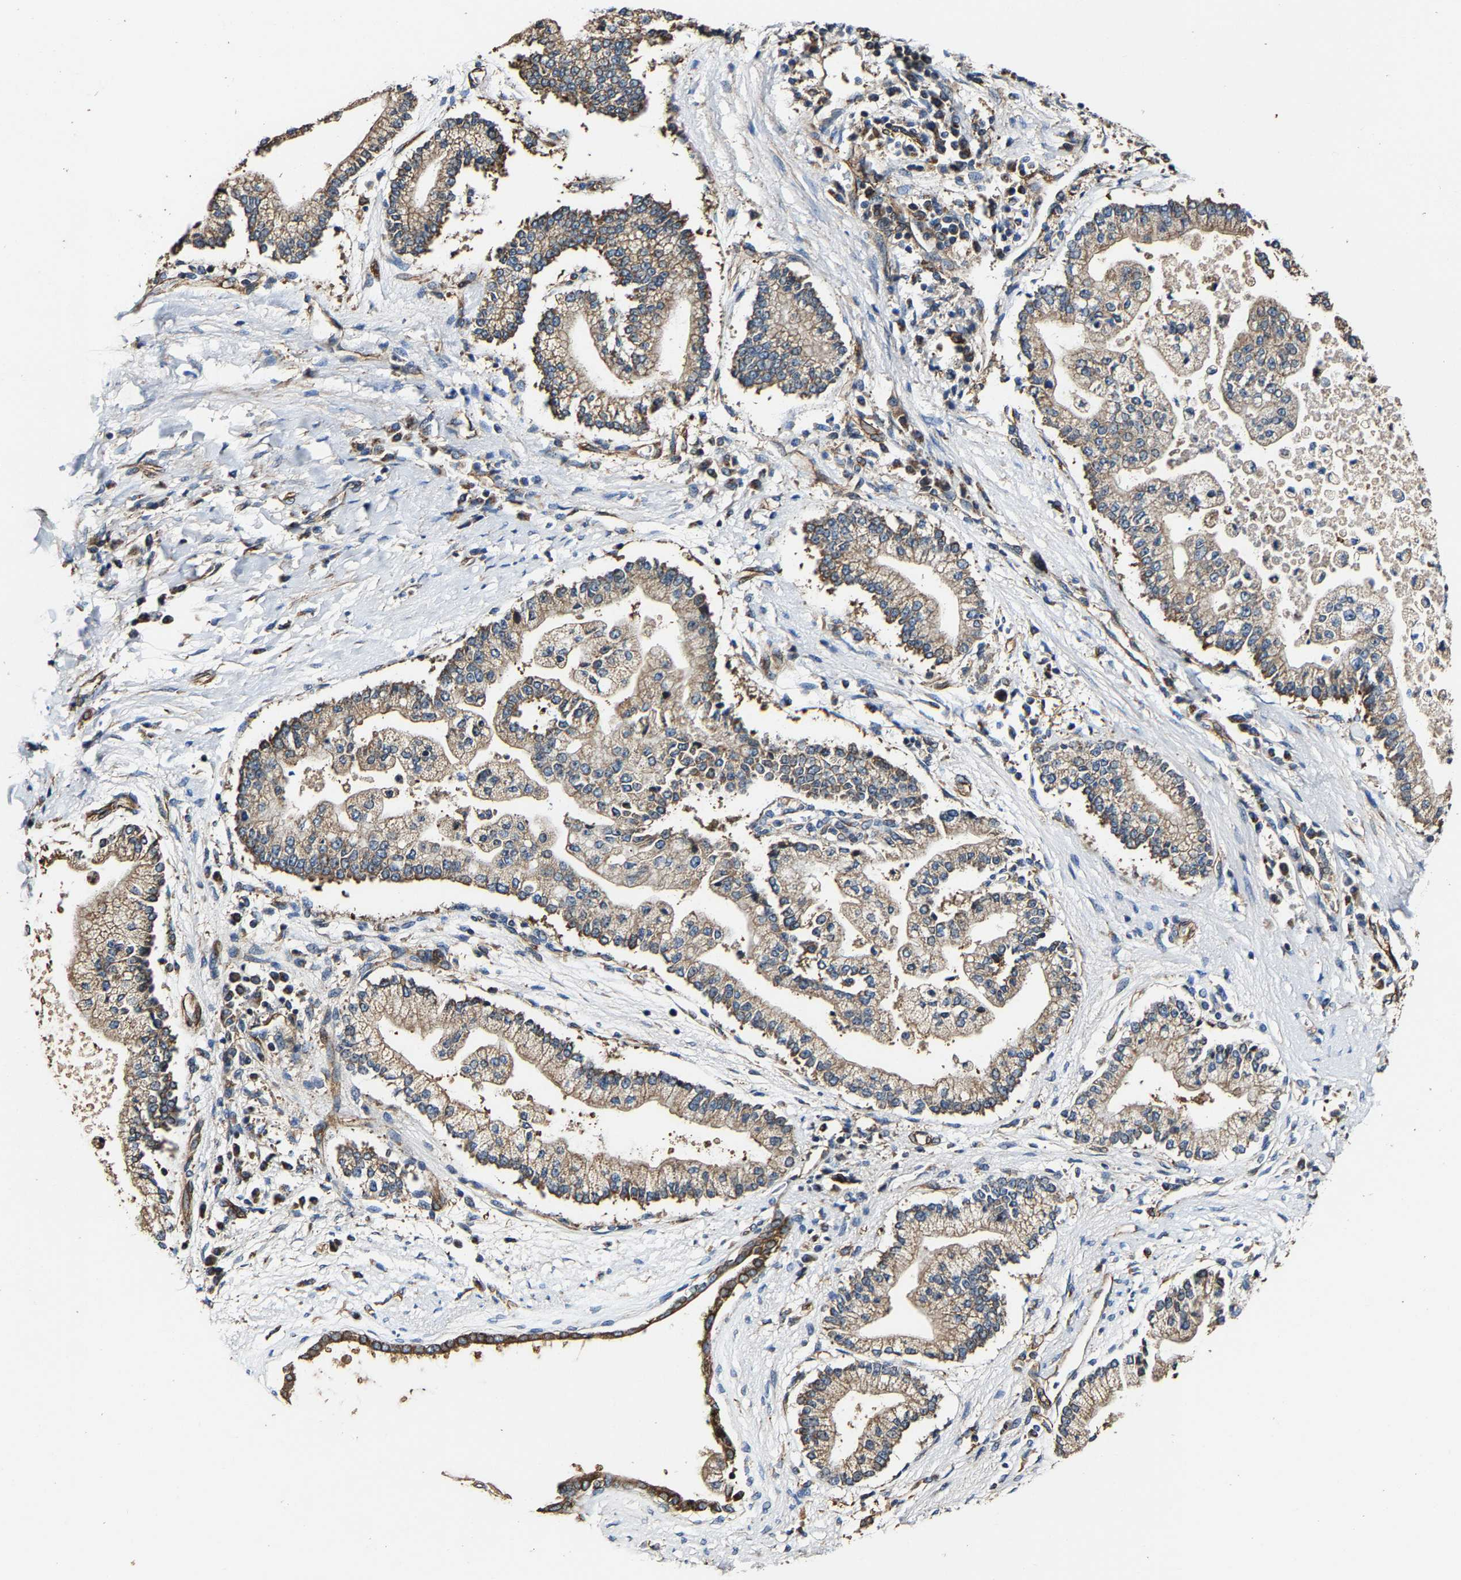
{"staining": {"intensity": "moderate", "quantity": ">75%", "location": "cytoplasmic/membranous"}, "tissue": "liver cancer", "cell_type": "Tumor cells", "image_type": "cancer", "snomed": [{"axis": "morphology", "description": "Cholangiocarcinoma"}, {"axis": "topography", "description": "Liver"}], "caption": "This is a histology image of immunohistochemistry staining of liver cancer (cholangiocarcinoma), which shows moderate positivity in the cytoplasmic/membranous of tumor cells.", "gene": "GFRA3", "patient": {"sex": "male", "age": 50}}